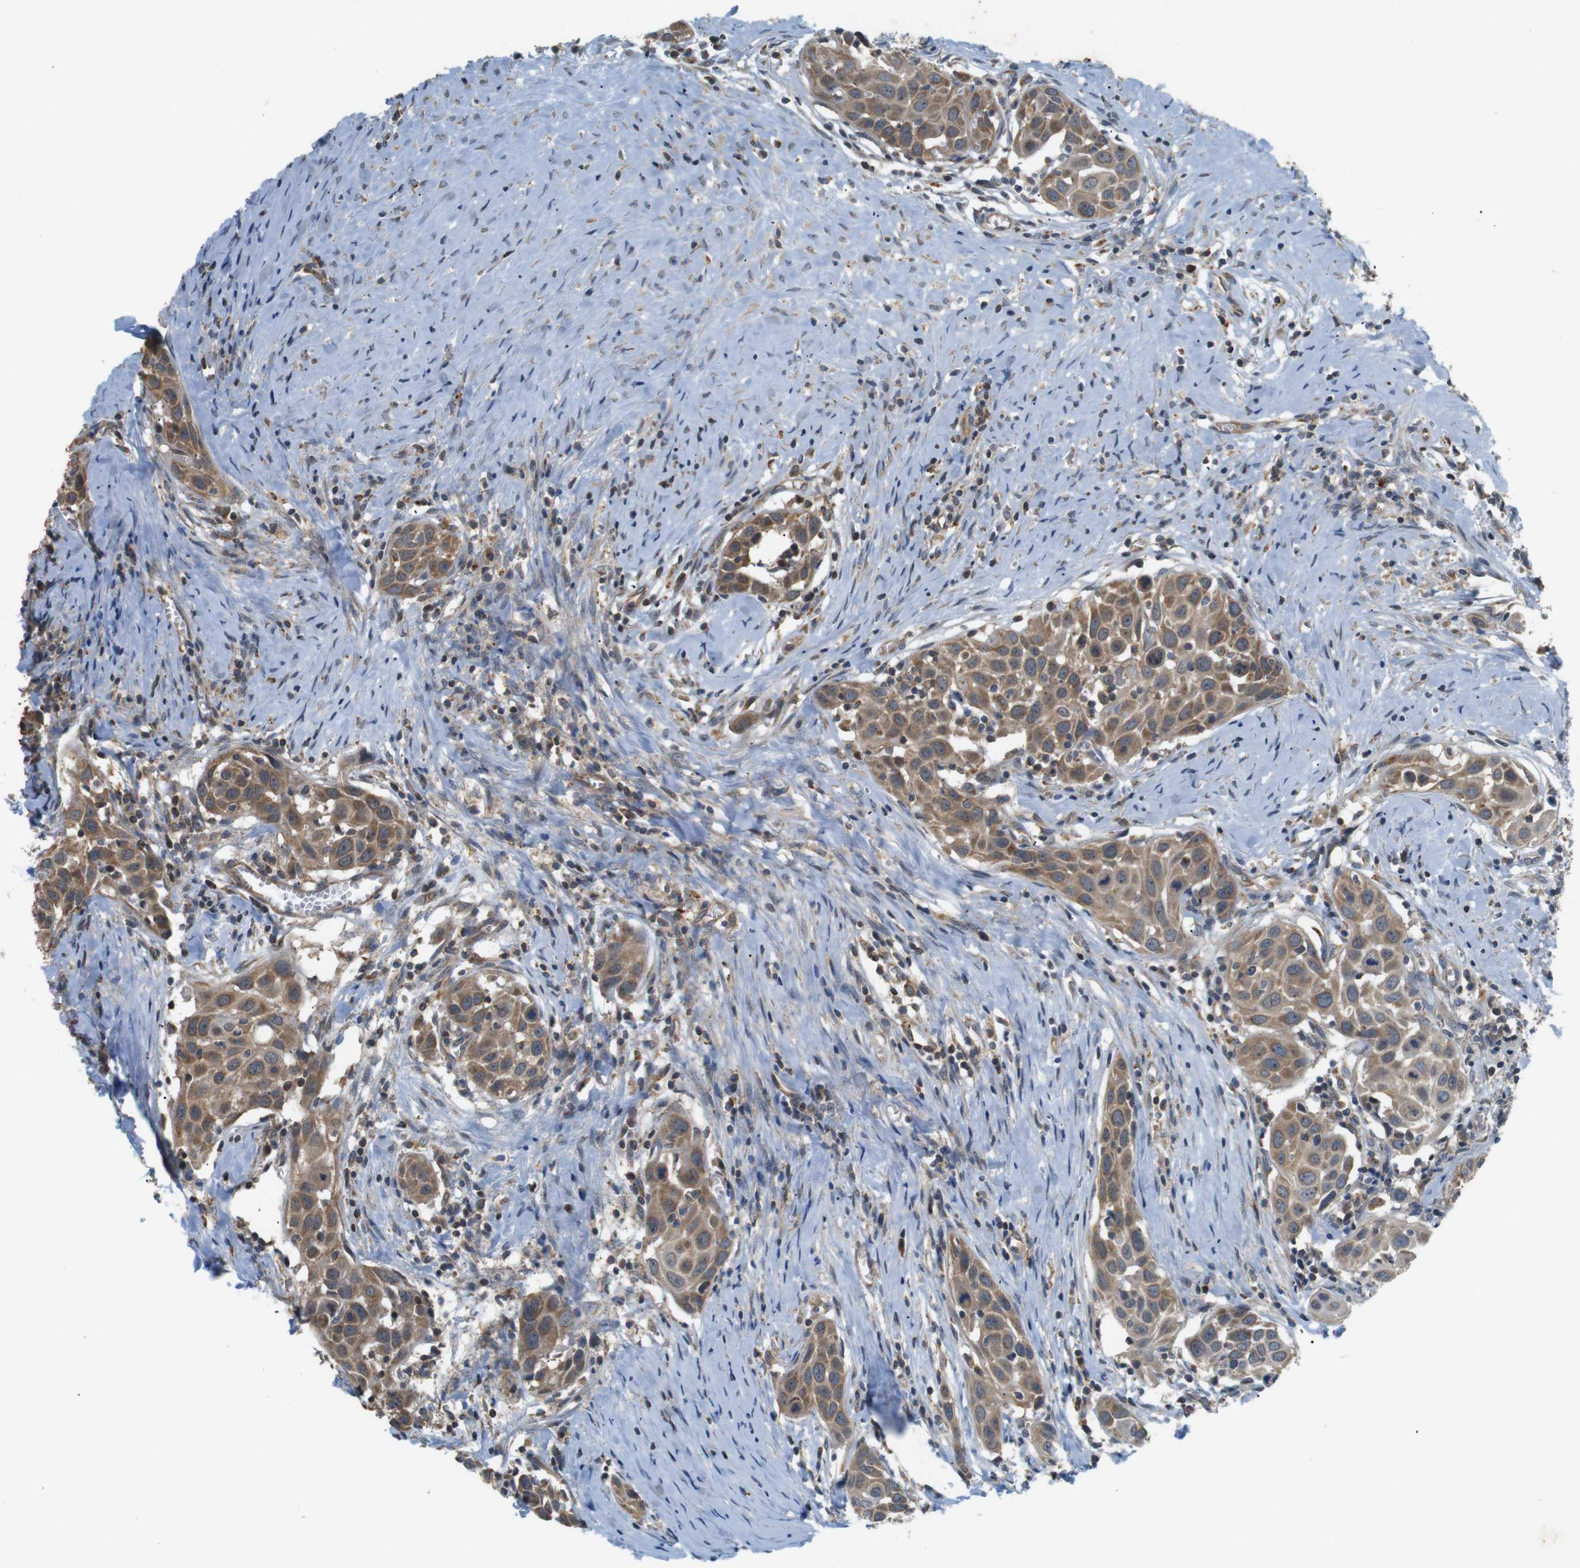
{"staining": {"intensity": "moderate", "quantity": ">75%", "location": "cytoplasmic/membranous"}, "tissue": "head and neck cancer", "cell_type": "Tumor cells", "image_type": "cancer", "snomed": [{"axis": "morphology", "description": "Squamous cell carcinoma, NOS"}, {"axis": "topography", "description": "Oral tissue"}, {"axis": "topography", "description": "Head-Neck"}], "caption": "DAB immunohistochemical staining of head and neck cancer reveals moderate cytoplasmic/membranous protein positivity in approximately >75% of tumor cells.", "gene": "KSR1", "patient": {"sex": "female", "age": 50}}